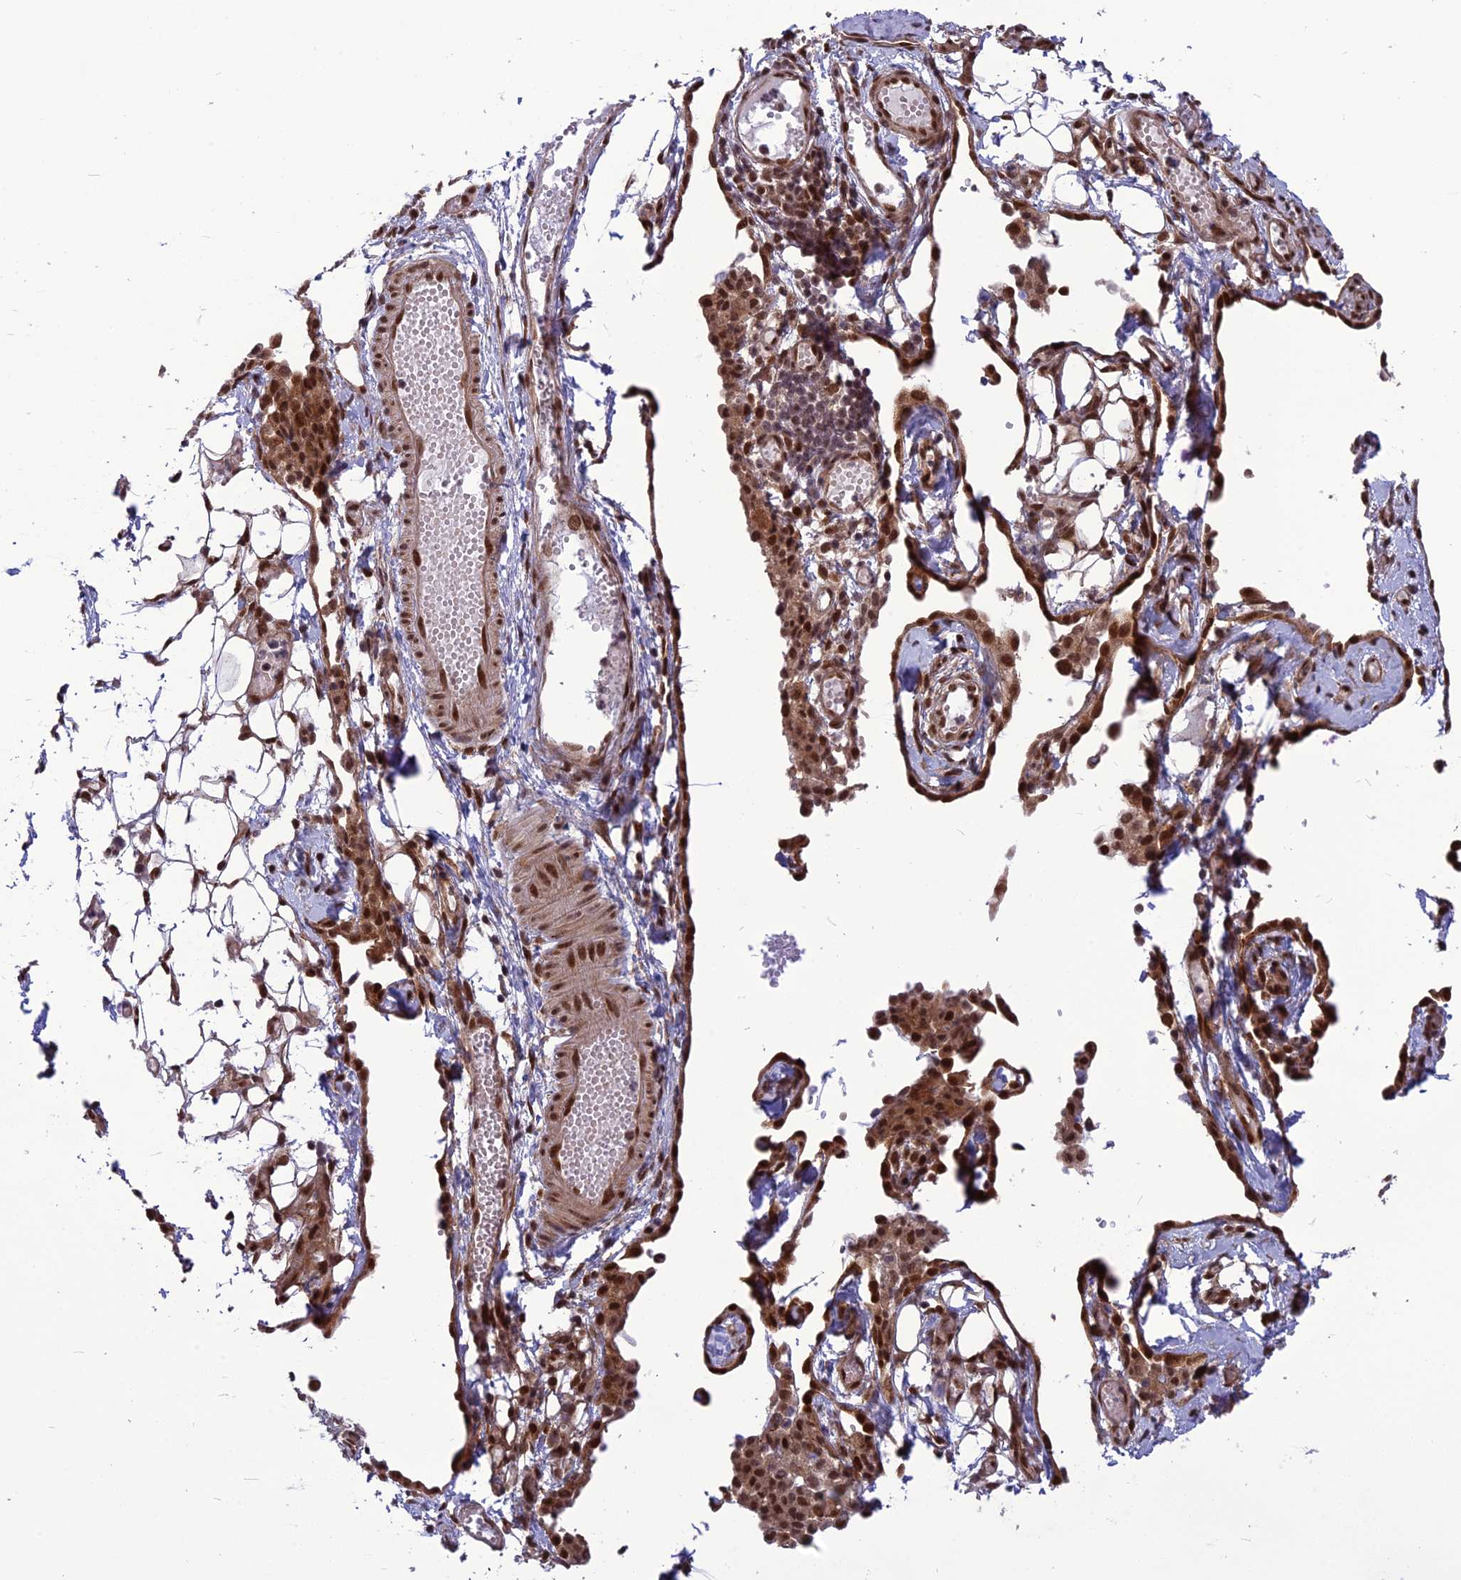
{"staining": {"intensity": "moderate", "quantity": ">75%", "location": "nuclear"}, "tissue": "ovarian cancer", "cell_type": "Tumor cells", "image_type": "cancer", "snomed": [{"axis": "morphology", "description": "Carcinoma, endometroid"}, {"axis": "topography", "description": "Ovary"}], "caption": "Ovarian endometroid carcinoma stained with DAB (3,3'-diaminobenzidine) immunohistochemistry (IHC) displays medium levels of moderate nuclear staining in about >75% of tumor cells. (DAB IHC with brightfield microscopy, high magnification).", "gene": "RTRAF", "patient": {"sex": "female", "age": 42}}